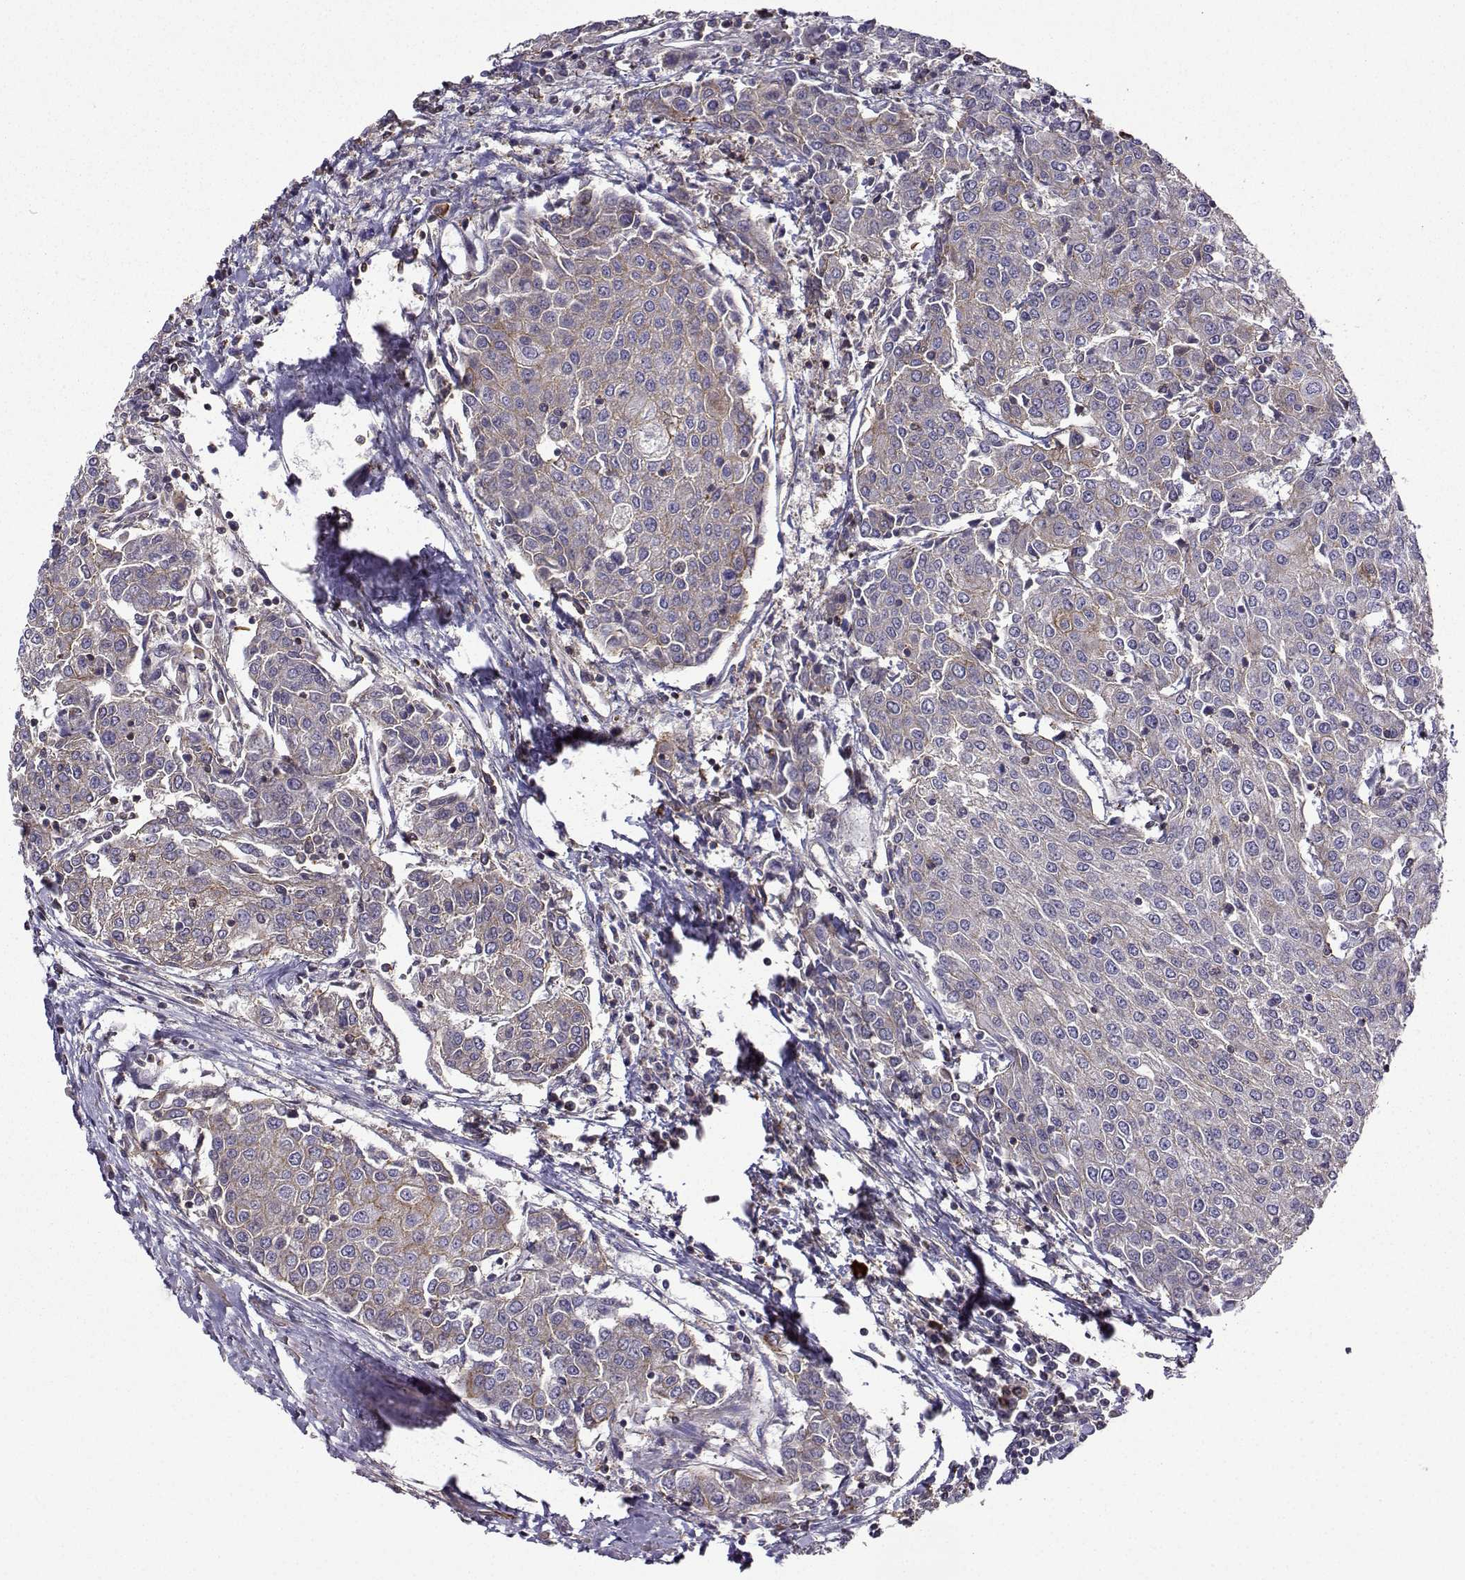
{"staining": {"intensity": "moderate", "quantity": "<25%", "location": "cytoplasmic/membranous"}, "tissue": "urothelial cancer", "cell_type": "Tumor cells", "image_type": "cancer", "snomed": [{"axis": "morphology", "description": "Urothelial carcinoma, High grade"}, {"axis": "topography", "description": "Urinary bladder"}], "caption": "Protein positivity by immunohistochemistry (IHC) displays moderate cytoplasmic/membranous positivity in approximately <25% of tumor cells in urothelial carcinoma (high-grade).", "gene": "ITGB8", "patient": {"sex": "female", "age": 85}}